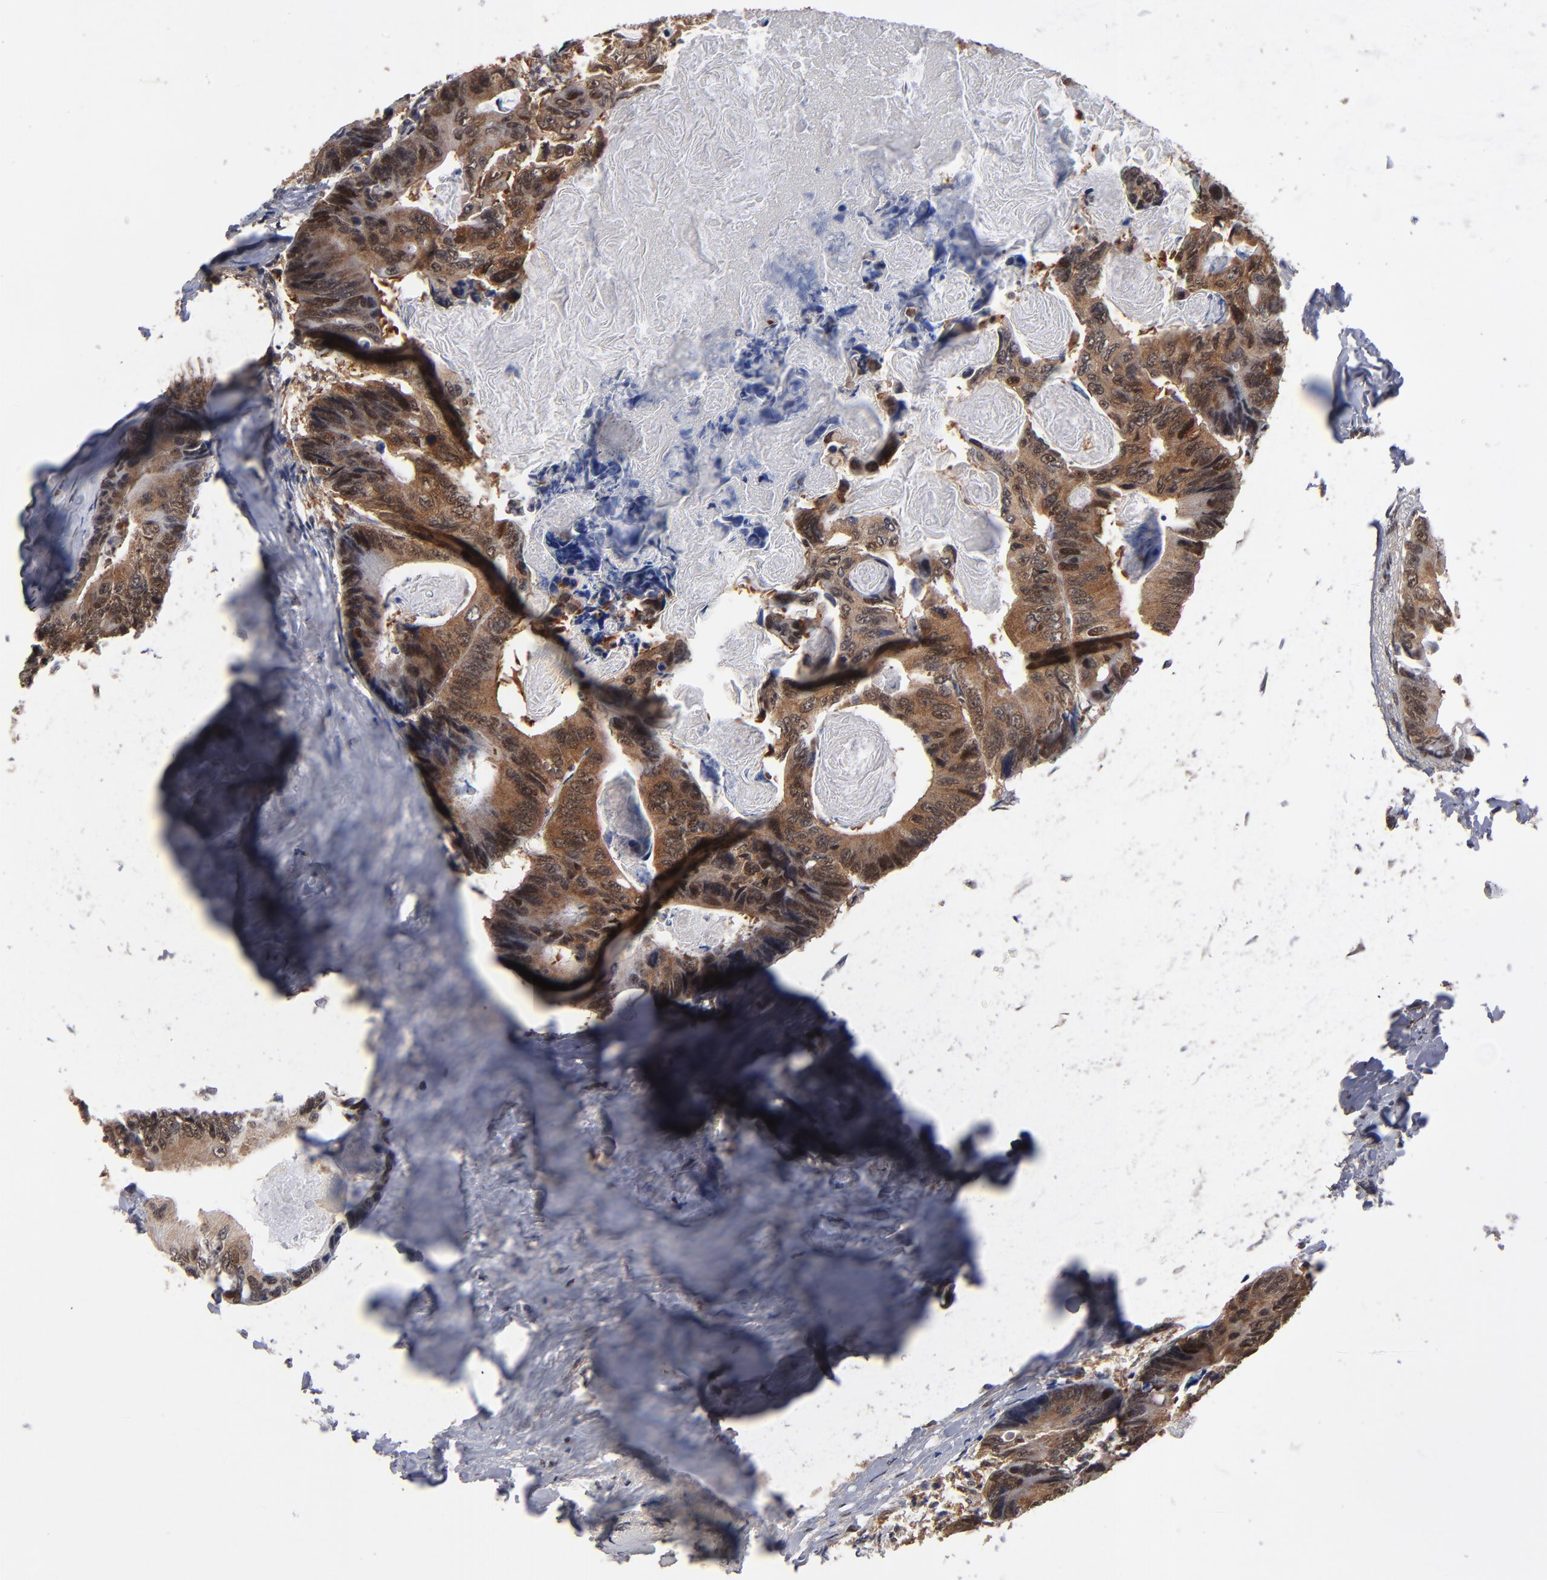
{"staining": {"intensity": "moderate", "quantity": ">75%", "location": "cytoplasmic/membranous,nuclear"}, "tissue": "colorectal cancer", "cell_type": "Tumor cells", "image_type": "cancer", "snomed": [{"axis": "morphology", "description": "Adenocarcinoma, NOS"}, {"axis": "topography", "description": "Colon"}], "caption": "Protein staining of colorectal adenocarcinoma tissue demonstrates moderate cytoplasmic/membranous and nuclear positivity in about >75% of tumor cells. (DAB = brown stain, brightfield microscopy at high magnification).", "gene": "HUWE1", "patient": {"sex": "female", "age": 55}}